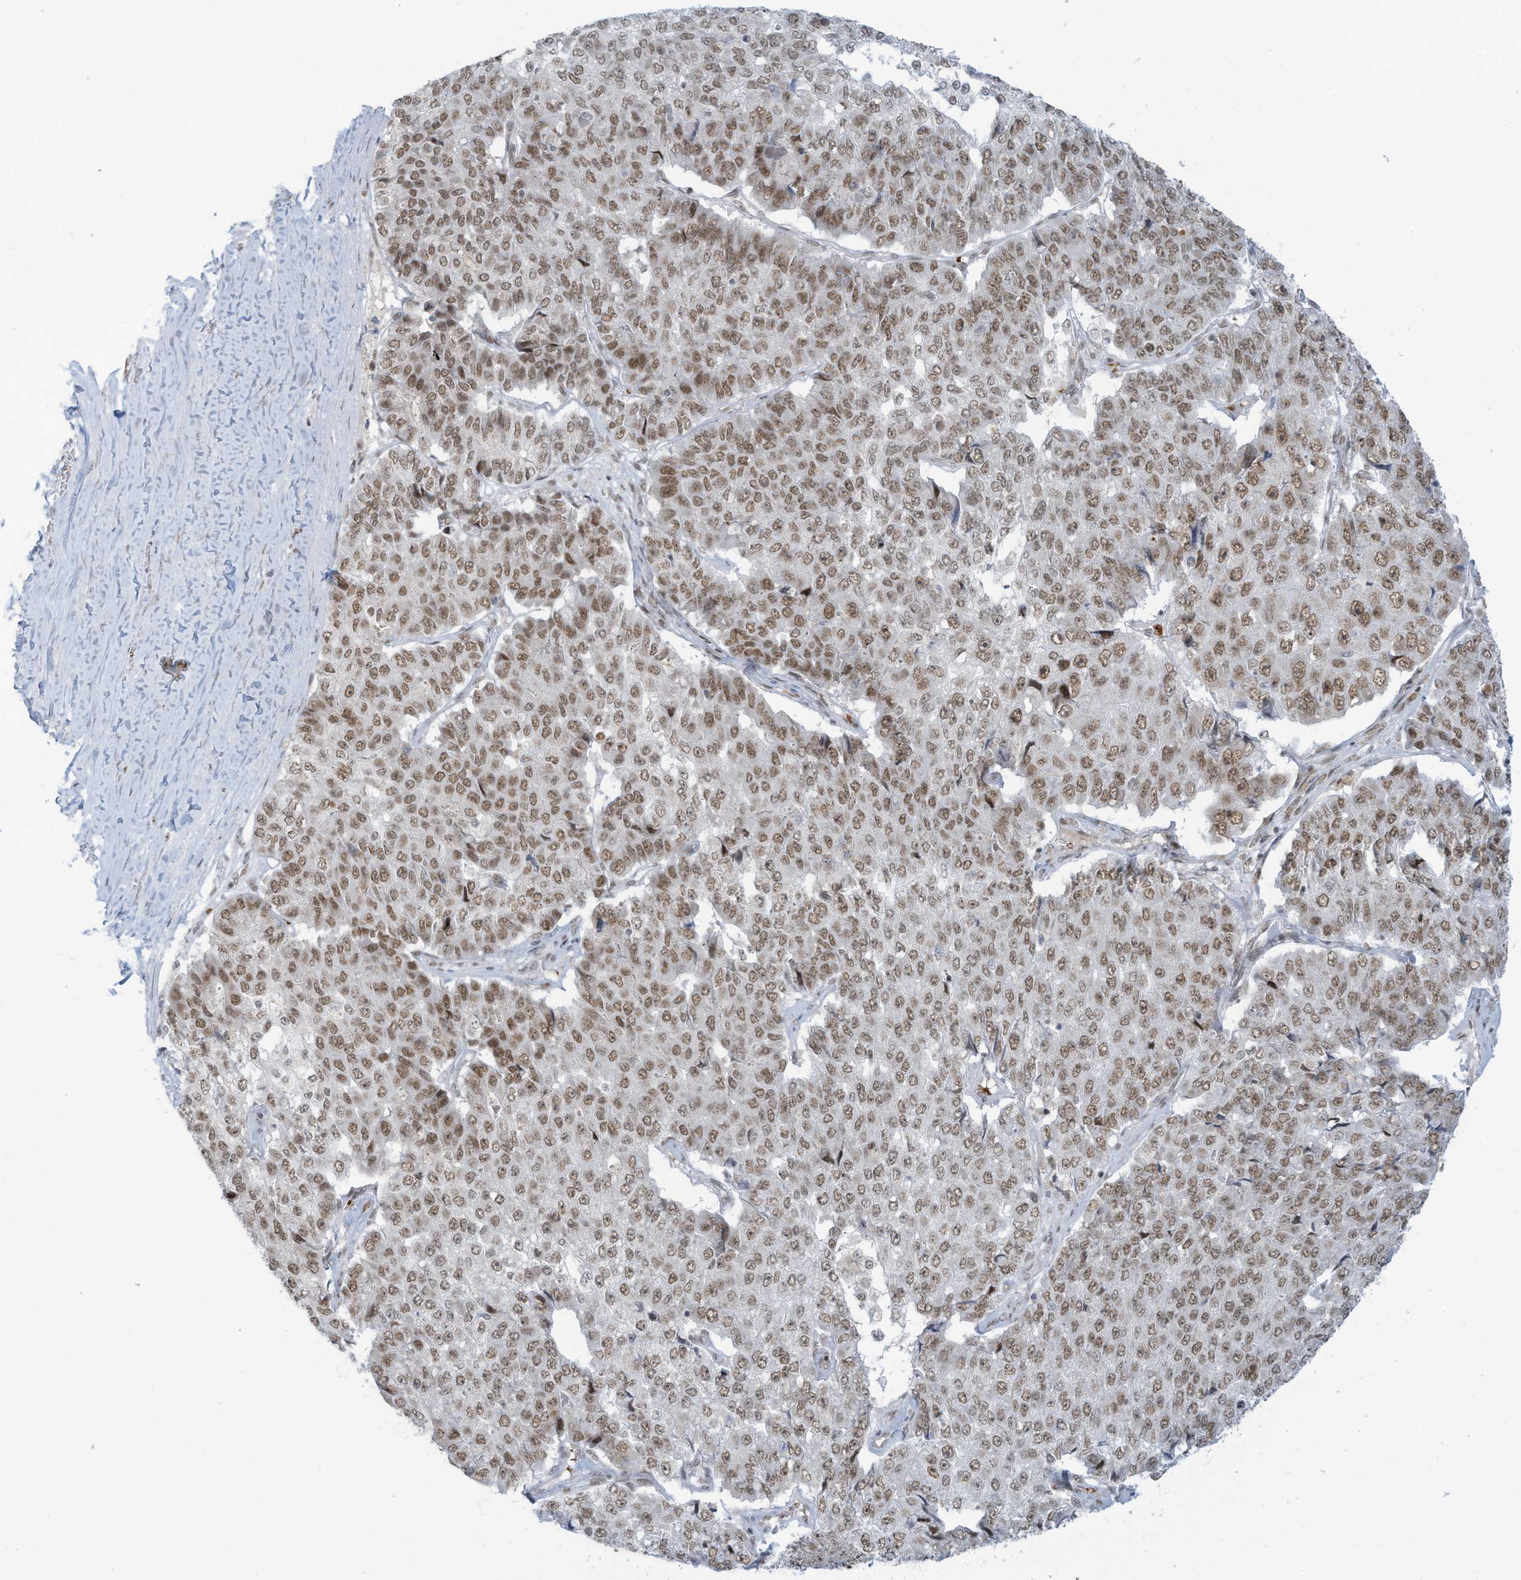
{"staining": {"intensity": "moderate", "quantity": ">75%", "location": "nuclear"}, "tissue": "pancreatic cancer", "cell_type": "Tumor cells", "image_type": "cancer", "snomed": [{"axis": "morphology", "description": "Adenocarcinoma, NOS"}, {"axis": "topography", "description": "Pancreas"}], "caption": "This is an image of IHC staining of pancreatic adenocarcinoma, which shows moderate positivity in the nuclear of tumor cells.", "gene": "ECT2L", "patient": {"sex": "male", "age": 50}}